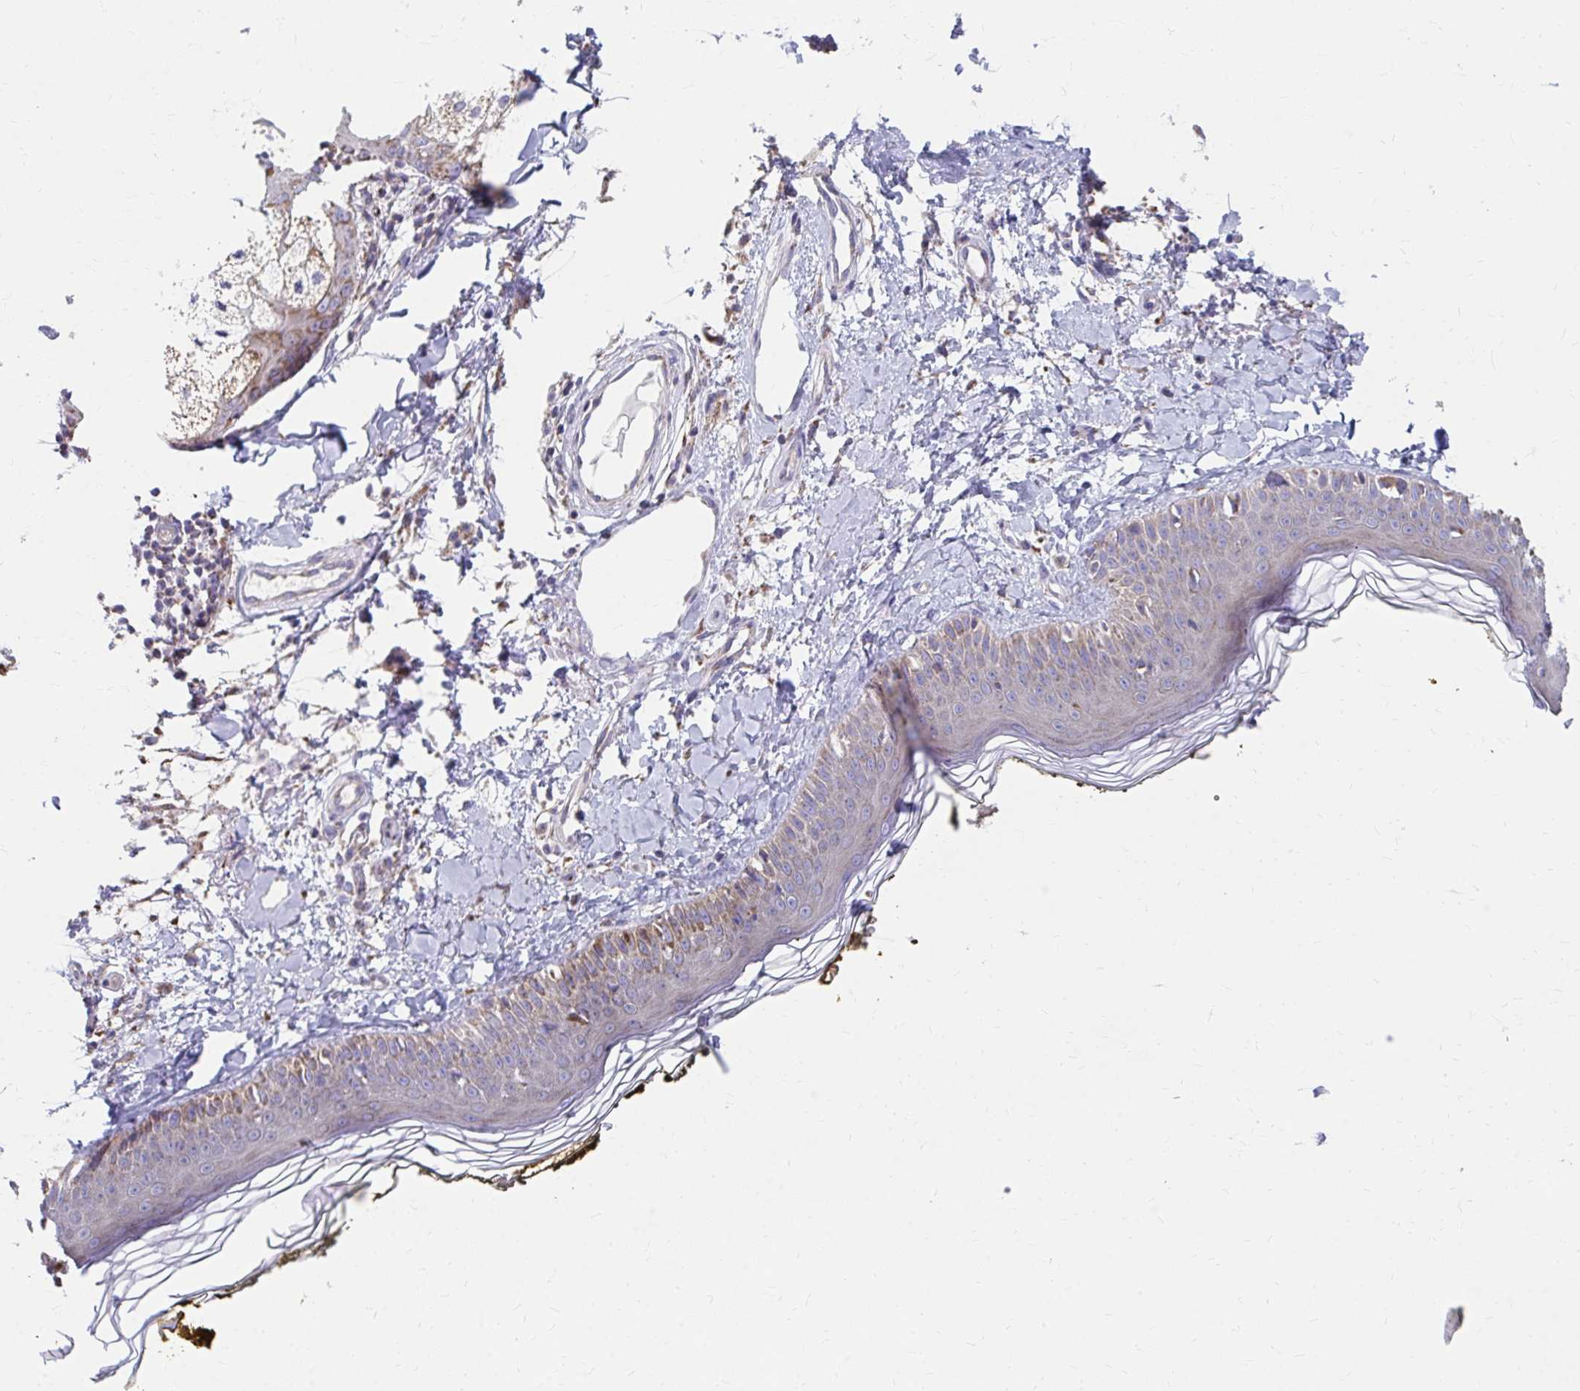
{"staining": {"intensity": "negative", "quantity": "none", "location": "none"}, "tissue": "skin", "cell_type": "Fibroblasts", "image_type": "normal", "snomed": [{"axis": "morphology", "description": "Normal tissue, NOS"}, {"axis": "topography", "description": "Skin"}], "caption": "This image is of unremarkable skin stained with immunohistochemistry to label a protein in brown with the nuclei are counter-stained blue. There is no staining in fibroblasts.", "gene": "RCC1L", "patient": {"sex": "male", "age": 76}}